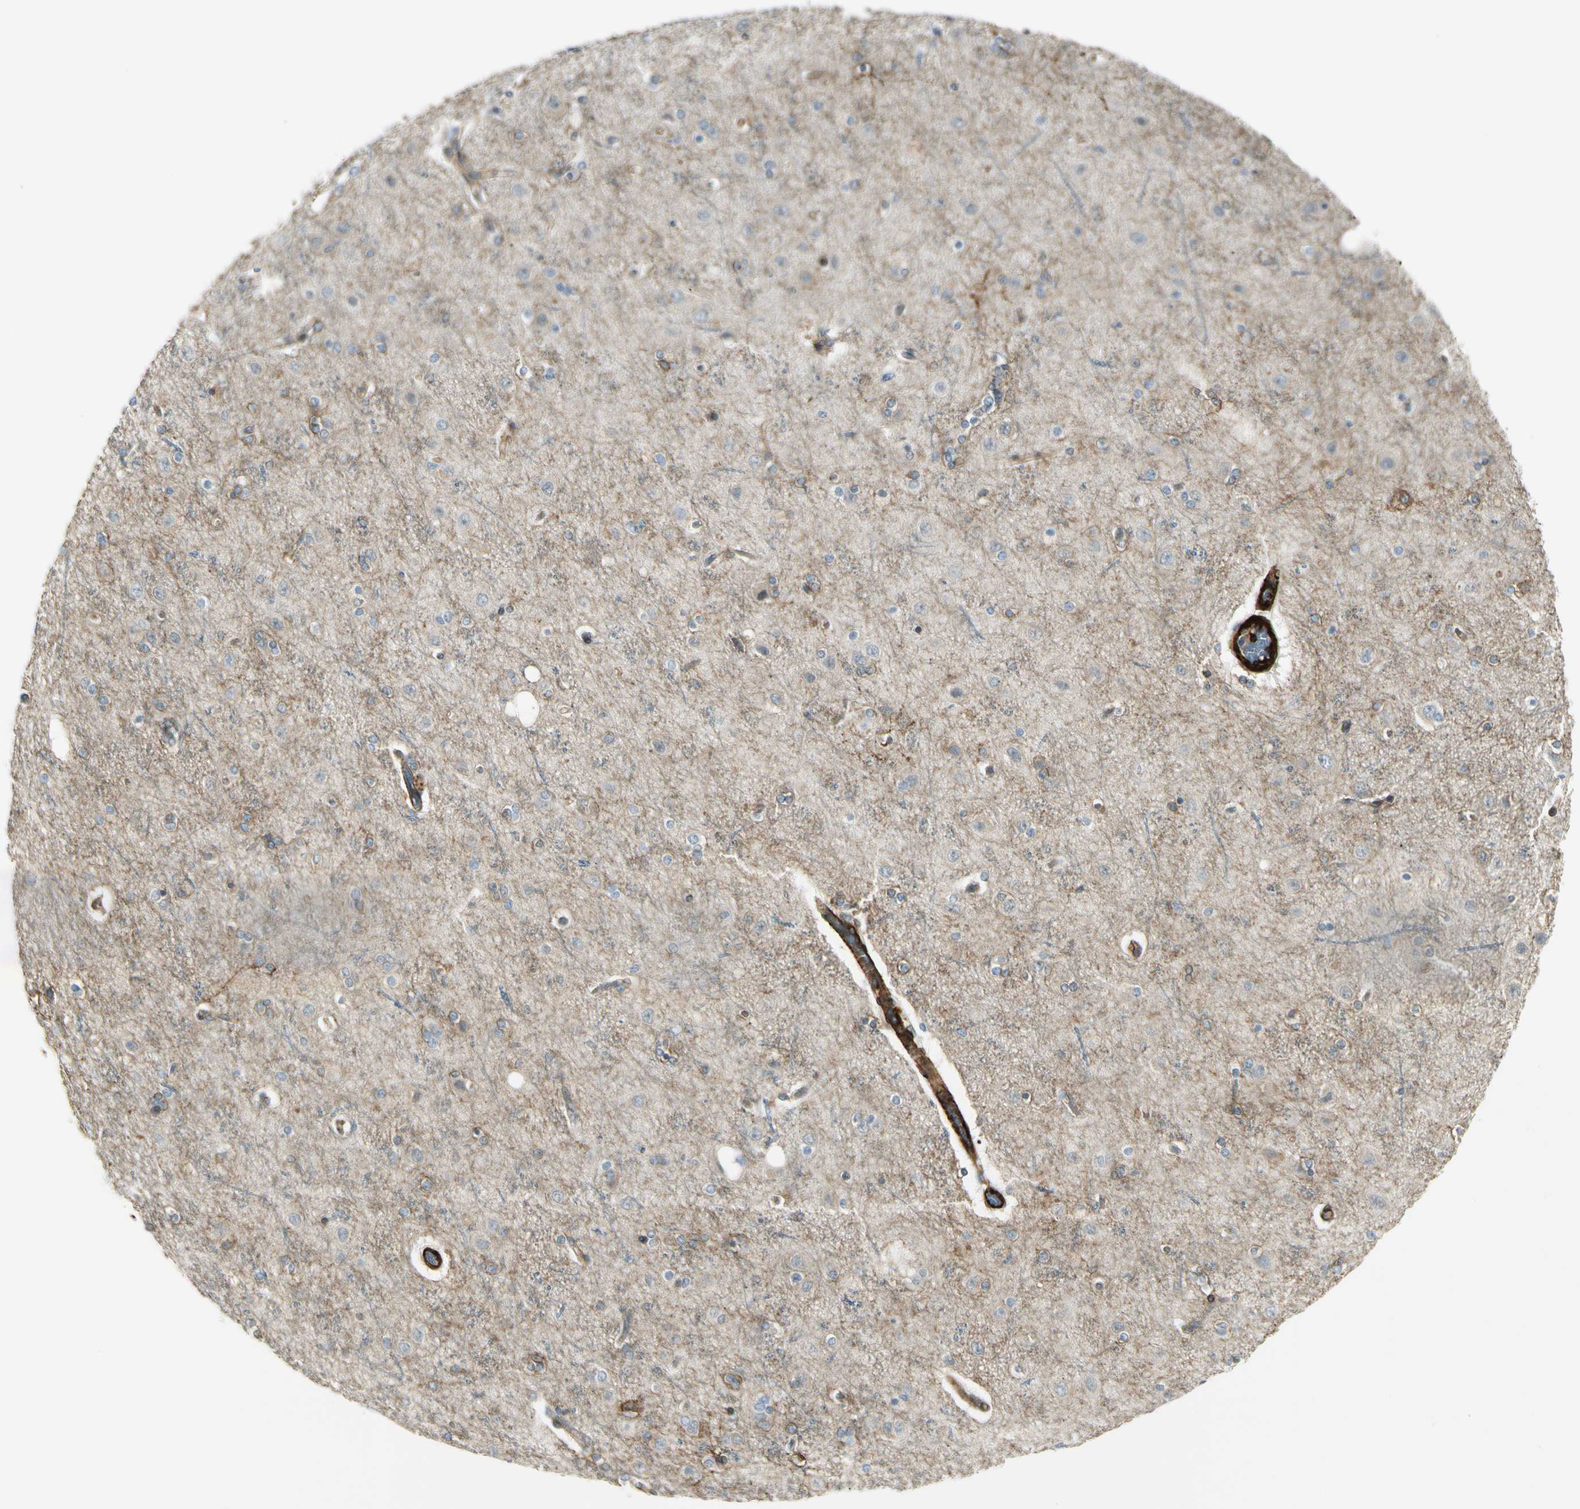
{"staining": {"intensity": "strong", "quantity": "25%-75%", "location": "cytoplasmic/membranous"}, "tissue": "cerebral cortex", "cell_type": "Endothelial cells", "image_type": "normal", "snomed": [{"axis": "morphology", "description": "Normal tissue, NOS"}, {"axis": "topography", "description": "Cerebral cortex"}], "caption": "Immunohistochemical staining of normal cerebral cortex exhibits strong cytoplasmic/membranous protein positivity in about 25%-75% of endothelial cells.", "gene": "MCAM", "patient": {"sex": "female", "age": 54}}